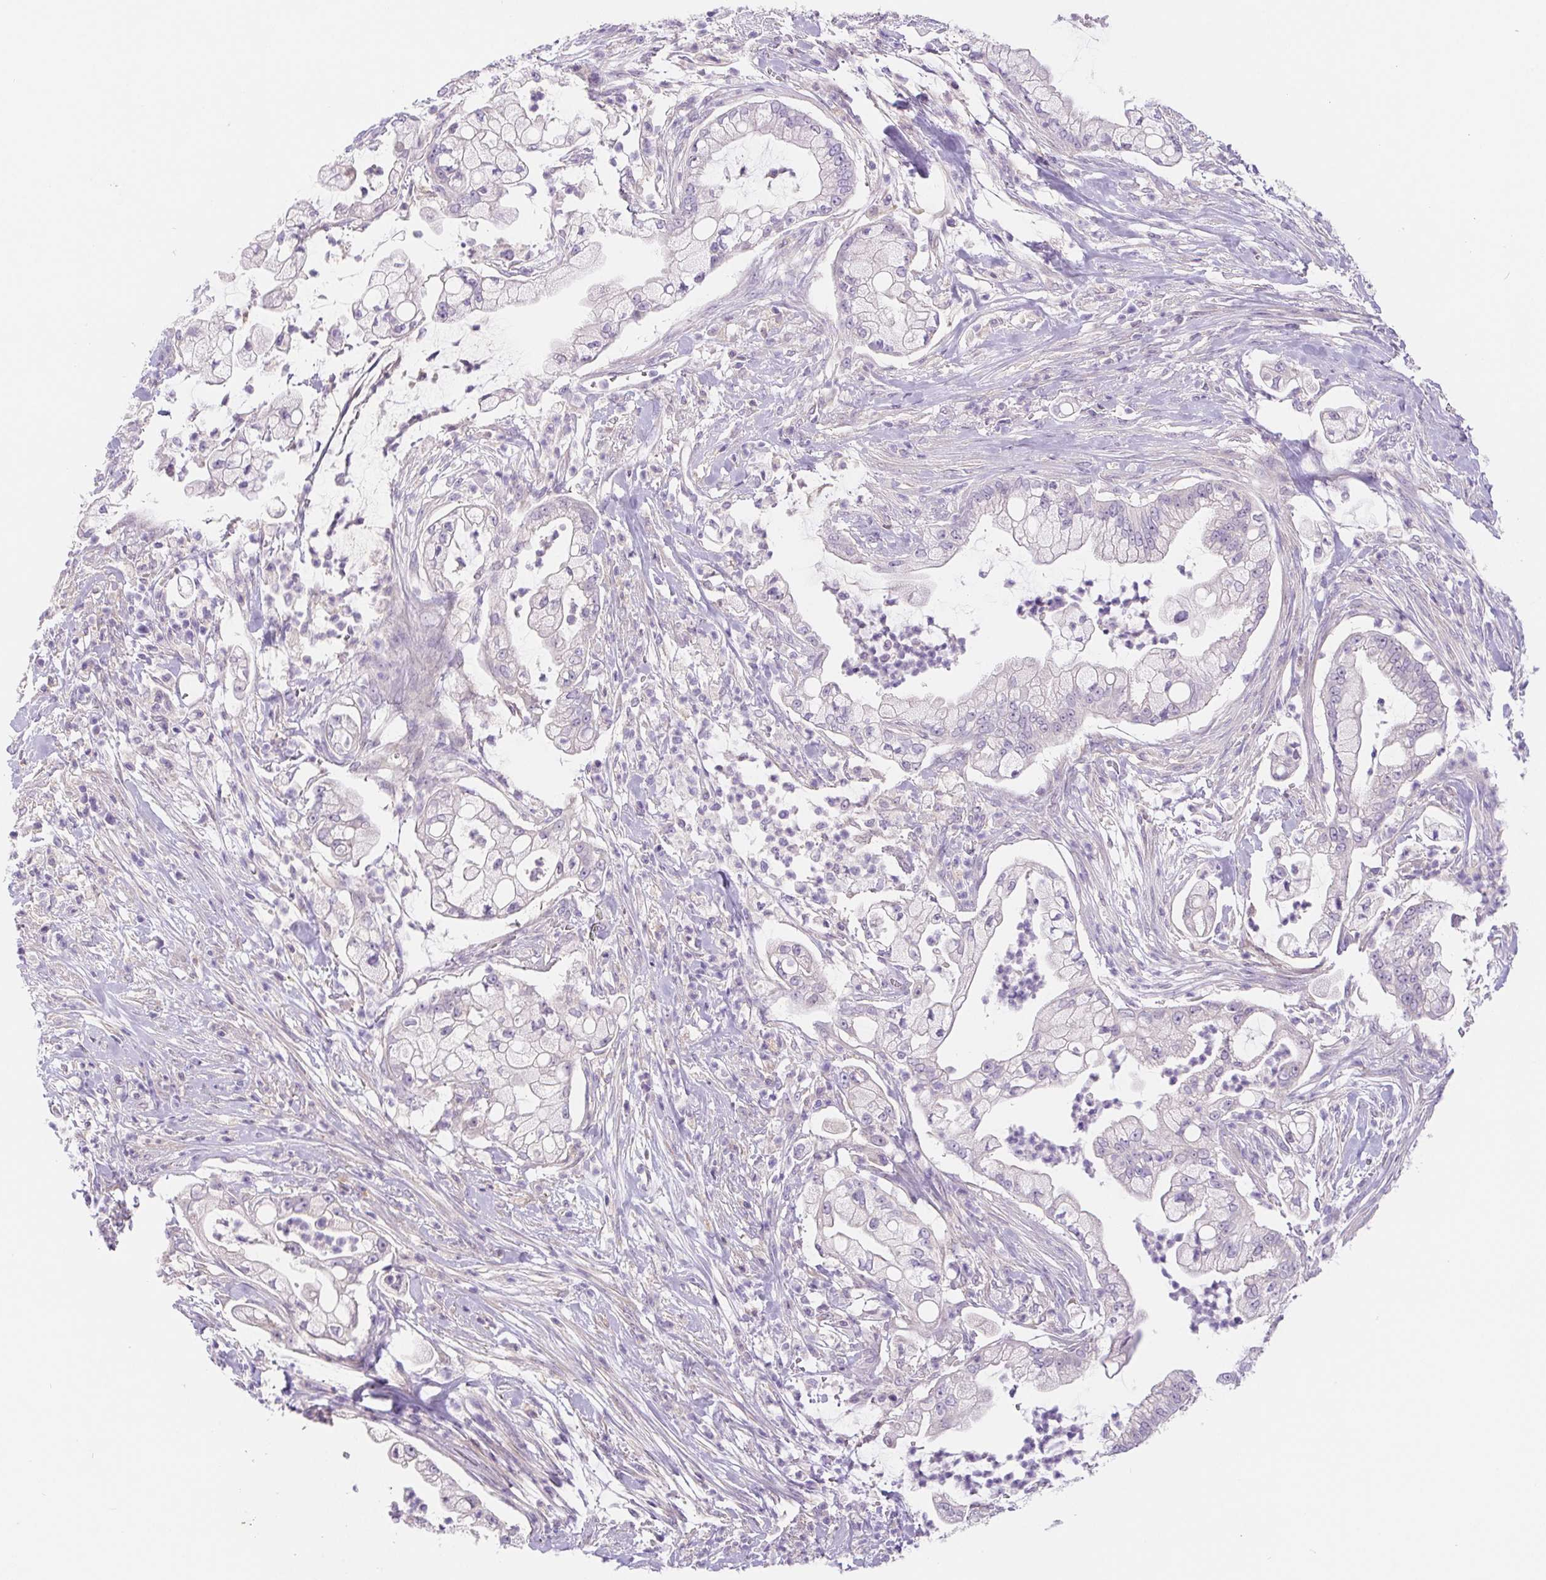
{"staining": {"intensity": "negative", "quantity": "none", "location": "none"}, "tissue": "pancreatic cancer", "cell_type": "Tumor cells", "image_type": "cancer", "snomed": [{"axis": "morphology", "description": "Adenocarcinoma, NOS"}, {"axis": "topography", "description": "Pancreas"}], "caption": "Tumor cells are negative for brown protein staining in pancreatic adenocarcinoma.", "gene": "DYNC2LI1", "patient": {"sex": "female", "age": 69}}